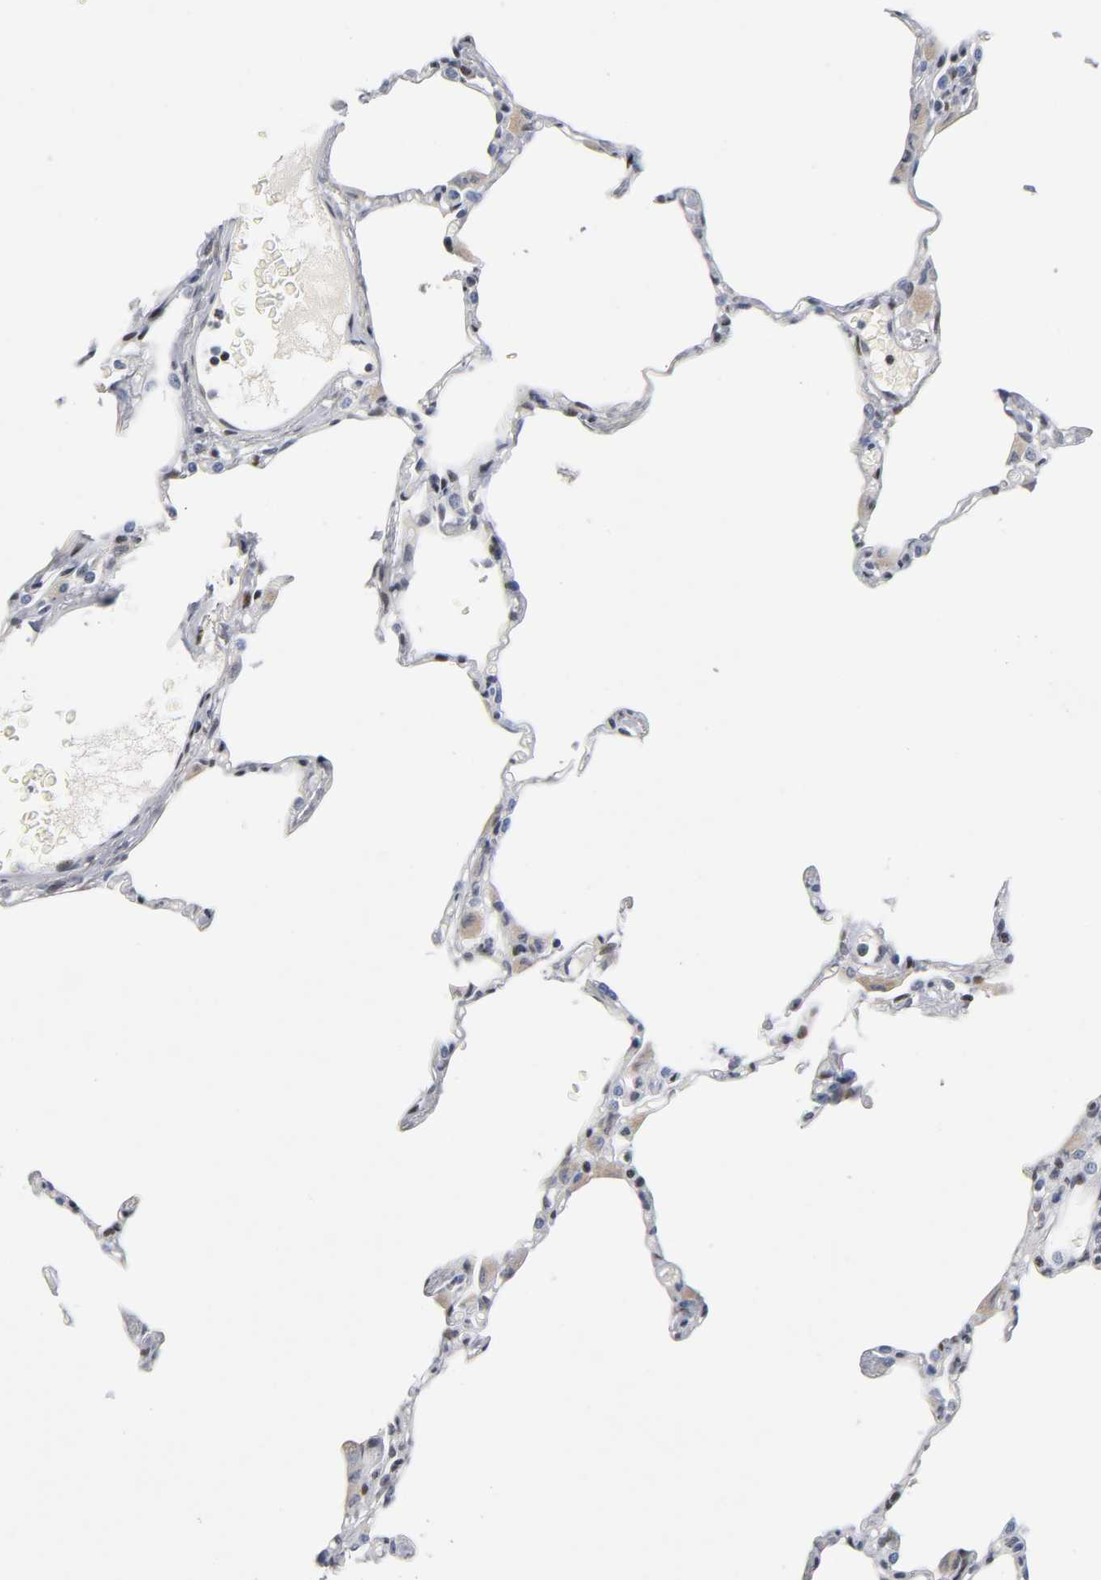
{"staining": {"intensity": "moderate", "quantity": ">75%", "location": "nuclear"}, "tissue": "lung", "cell_type": "Alveolar cells", "image_type": "normal", "snomed": [{"axis": "morphology", "description": "Normal tissue, NOS"}, {"axis": "topography", "description": "Lung"}], "caption": "The photomicrograph demonstrates immunohistochemical staining of benign lung. There is moderate nuclear positivity is present in about >75% of alveolar cells. (IHC, brightfield microscopy, high magnification).", "gene": "SP3", "patient": {"sex": "female", "age": 49}}